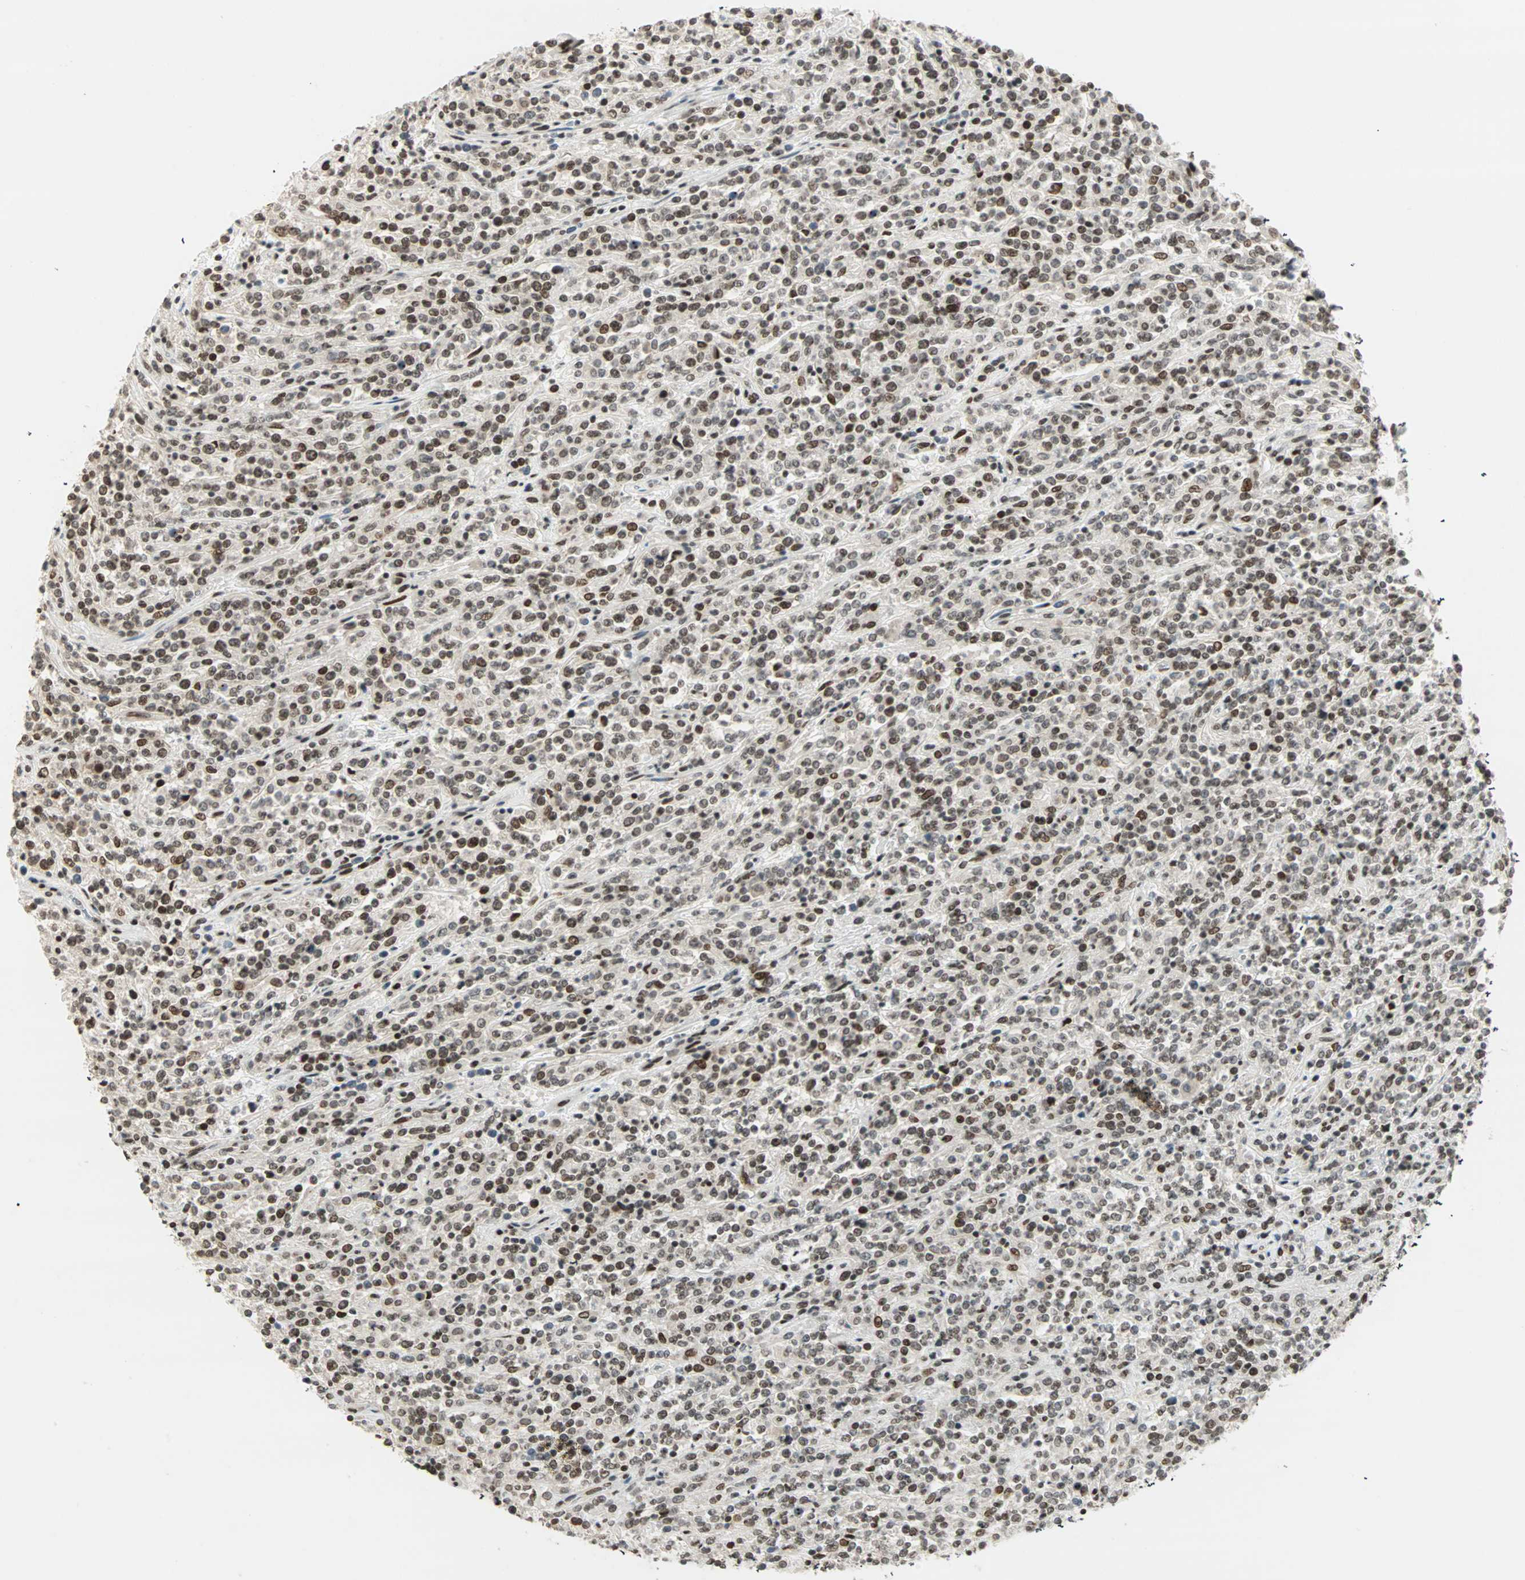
{"staining": {"intensity": "moderate", "quantity": ">75%", "location": "nuclear"}, "tissue": "lymphoma", "cell_type": "Tumor cells", "image_type": "cancer", "snomed": [{"axis": "morphology", "description": "Malignant lymphoma, non-Hodgkin's type, High grade"}, {"axis": "topography", "description": "Soft tissue"}], "caption": "This is a photomicrograph of immunohistochemistry (IHC) staining of lymphoma, which shows moderate staining in the nuclear of tumor cells.", "gene": "BLM", "patient": {"sex": "male", "age": 18}}